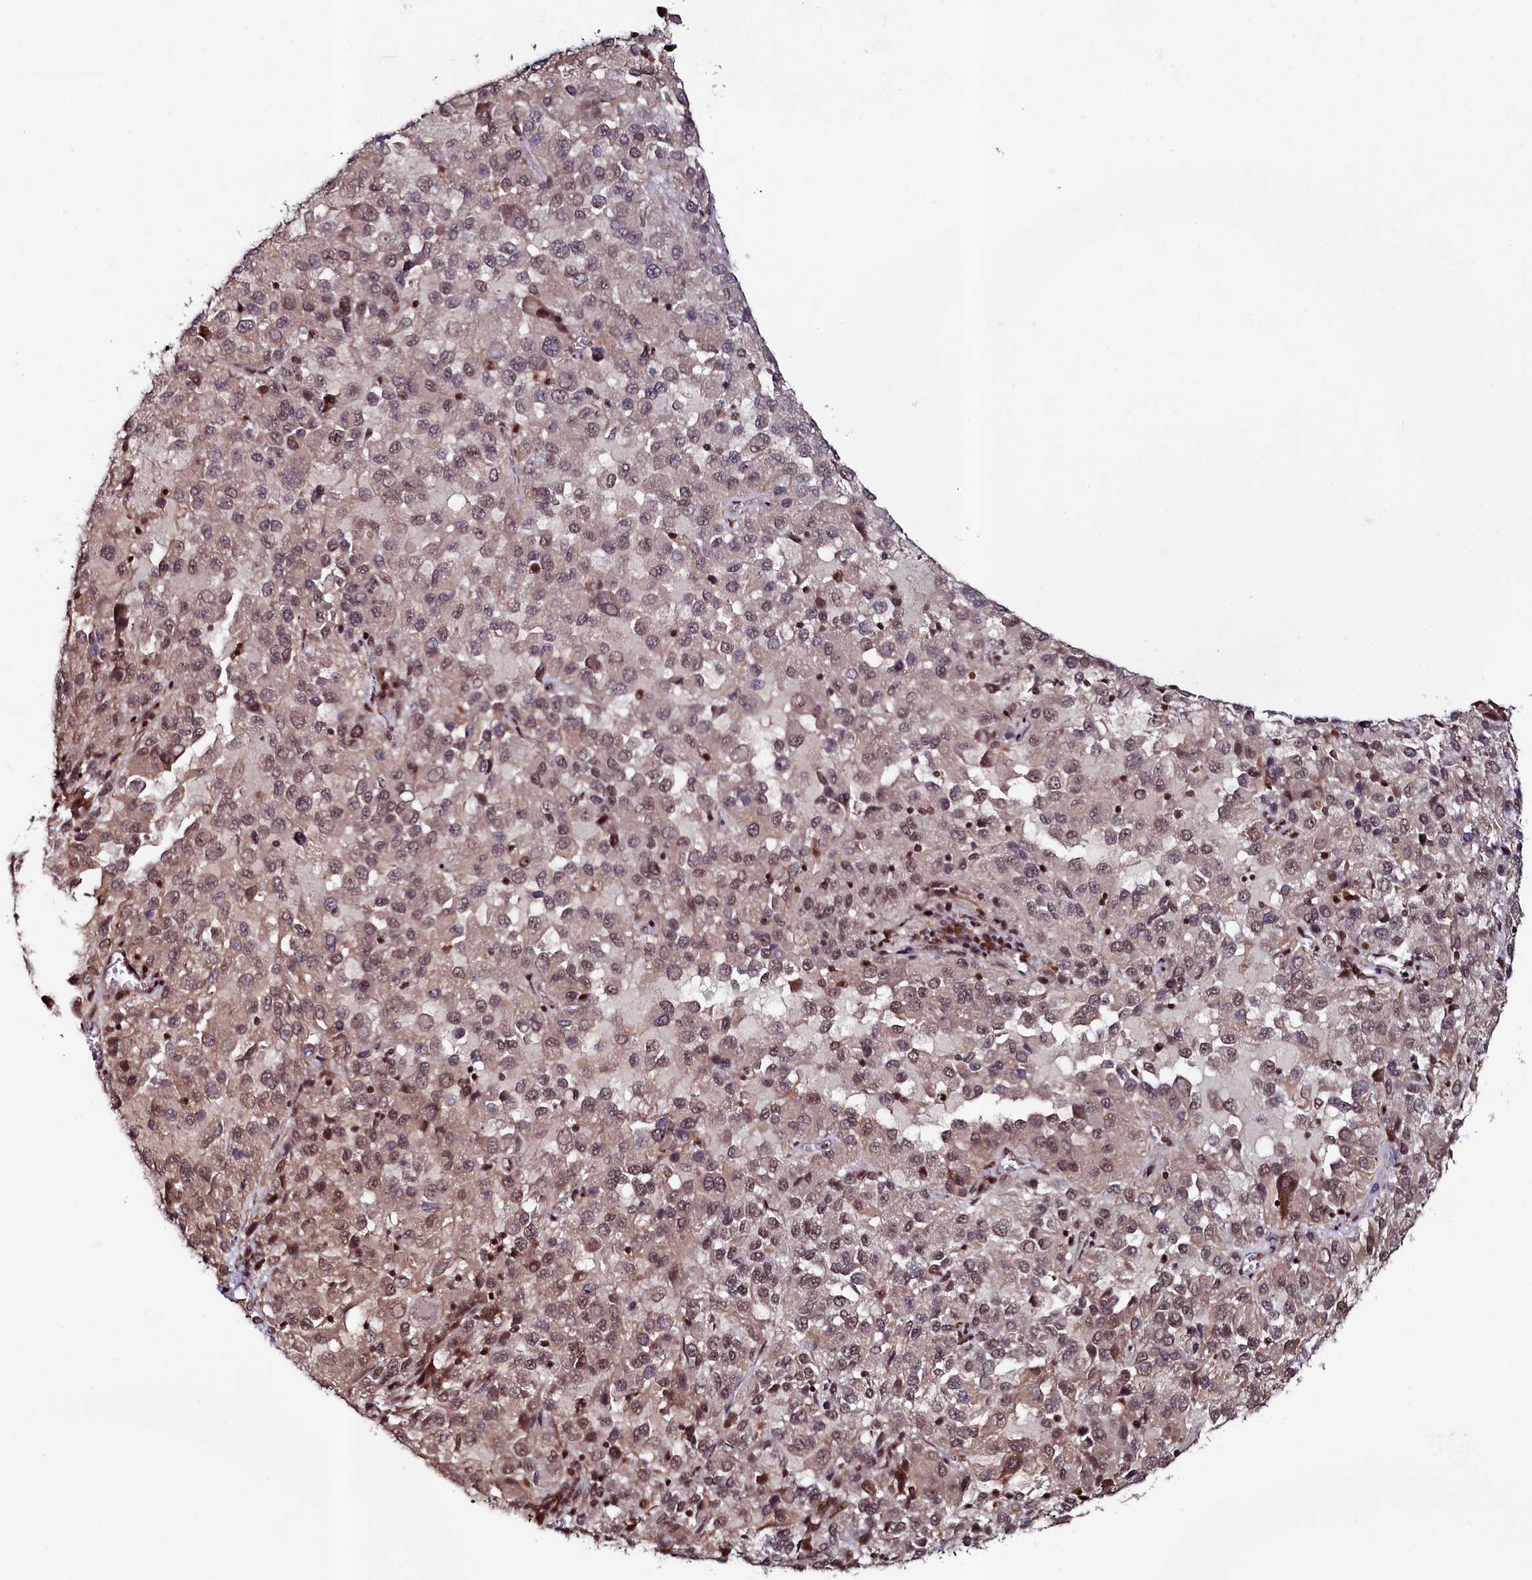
{"staining": {"intensity": "weak", "quantity": ">75%", "location": "nuclear"}, "tissue": "melanoma", "cell_type": "Tumor cells", "image_type": "cancer", "snomed": [{"axis": "morphology", "description": "Malignant melanoma, Metastatic site"}, {"axis": "topography", "description": "Lung"}], "caption": "Protein staining of melanoma tissue demonstrates weak nuclear positivity in about >75% of tumor cells.", "gene": "LEO1", "patient": {"sex": "male", "age": 64}}